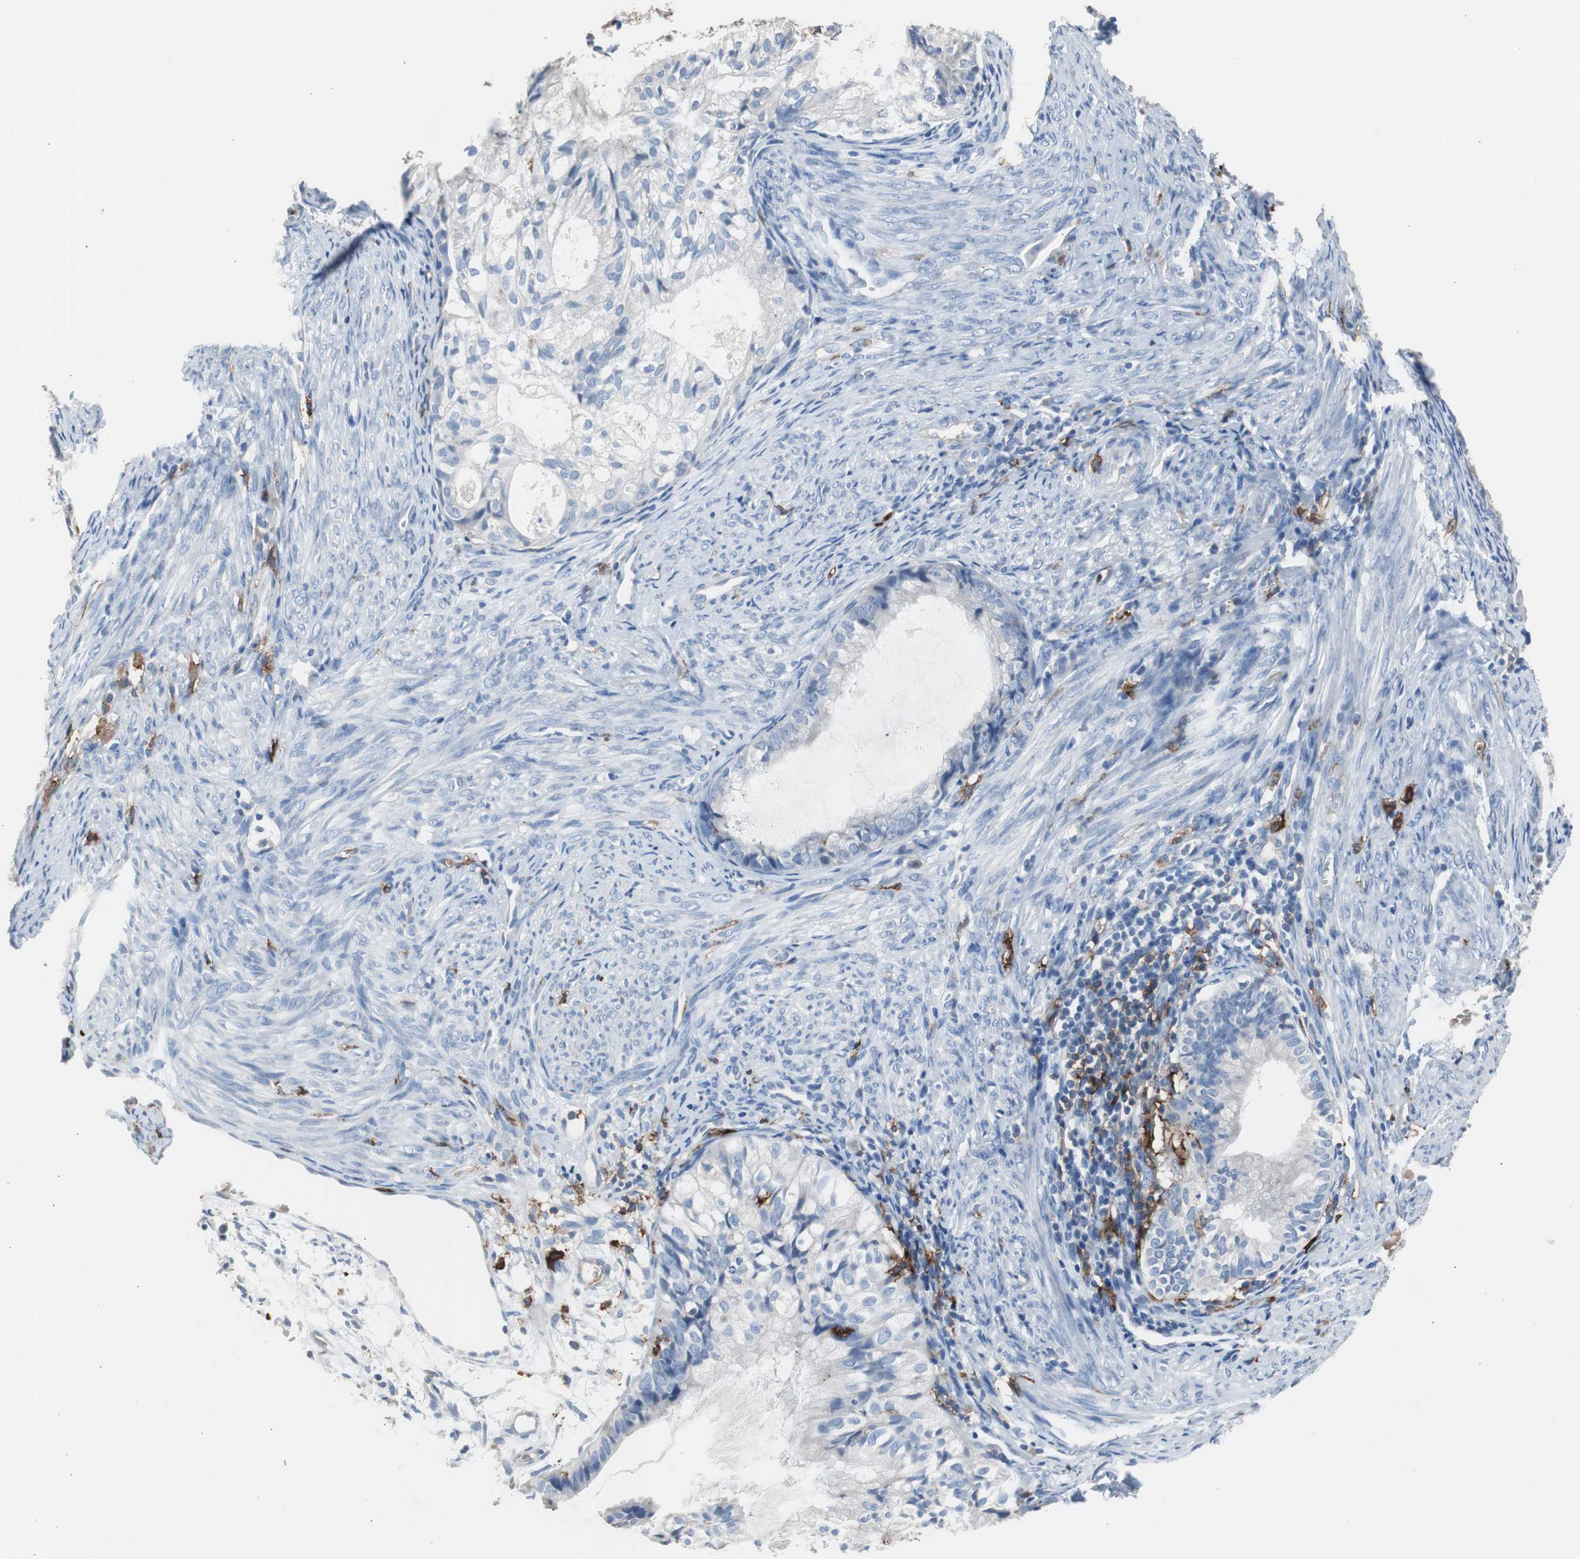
{"staining": {"intensity": "negative", "quantity": "none", "location": "none"}, "tissue": "cervical cancer", "cell_type": "Tumor cells", "image_type": "cancer", "snomed": [{"axis": "morphology", "description": "Normal tissue, NOS"}, {"axis": "morphology", "description": "Adenocarcinoma, NOS"}, {"axis": "topography", "description": "Cervix"}, {"axis": "topography", "description": "Endometrium"}], "caption": "Protein analysis of cervical adenocarcinoma displays no significant staining in tumor cells. (Stains: DAB IHC with hematoxylin counter stain, Microscopy: brightfield microscopy at high magnification).", "gene": "FCGR2B", "patient": {"sex": "female", "age": 86}}